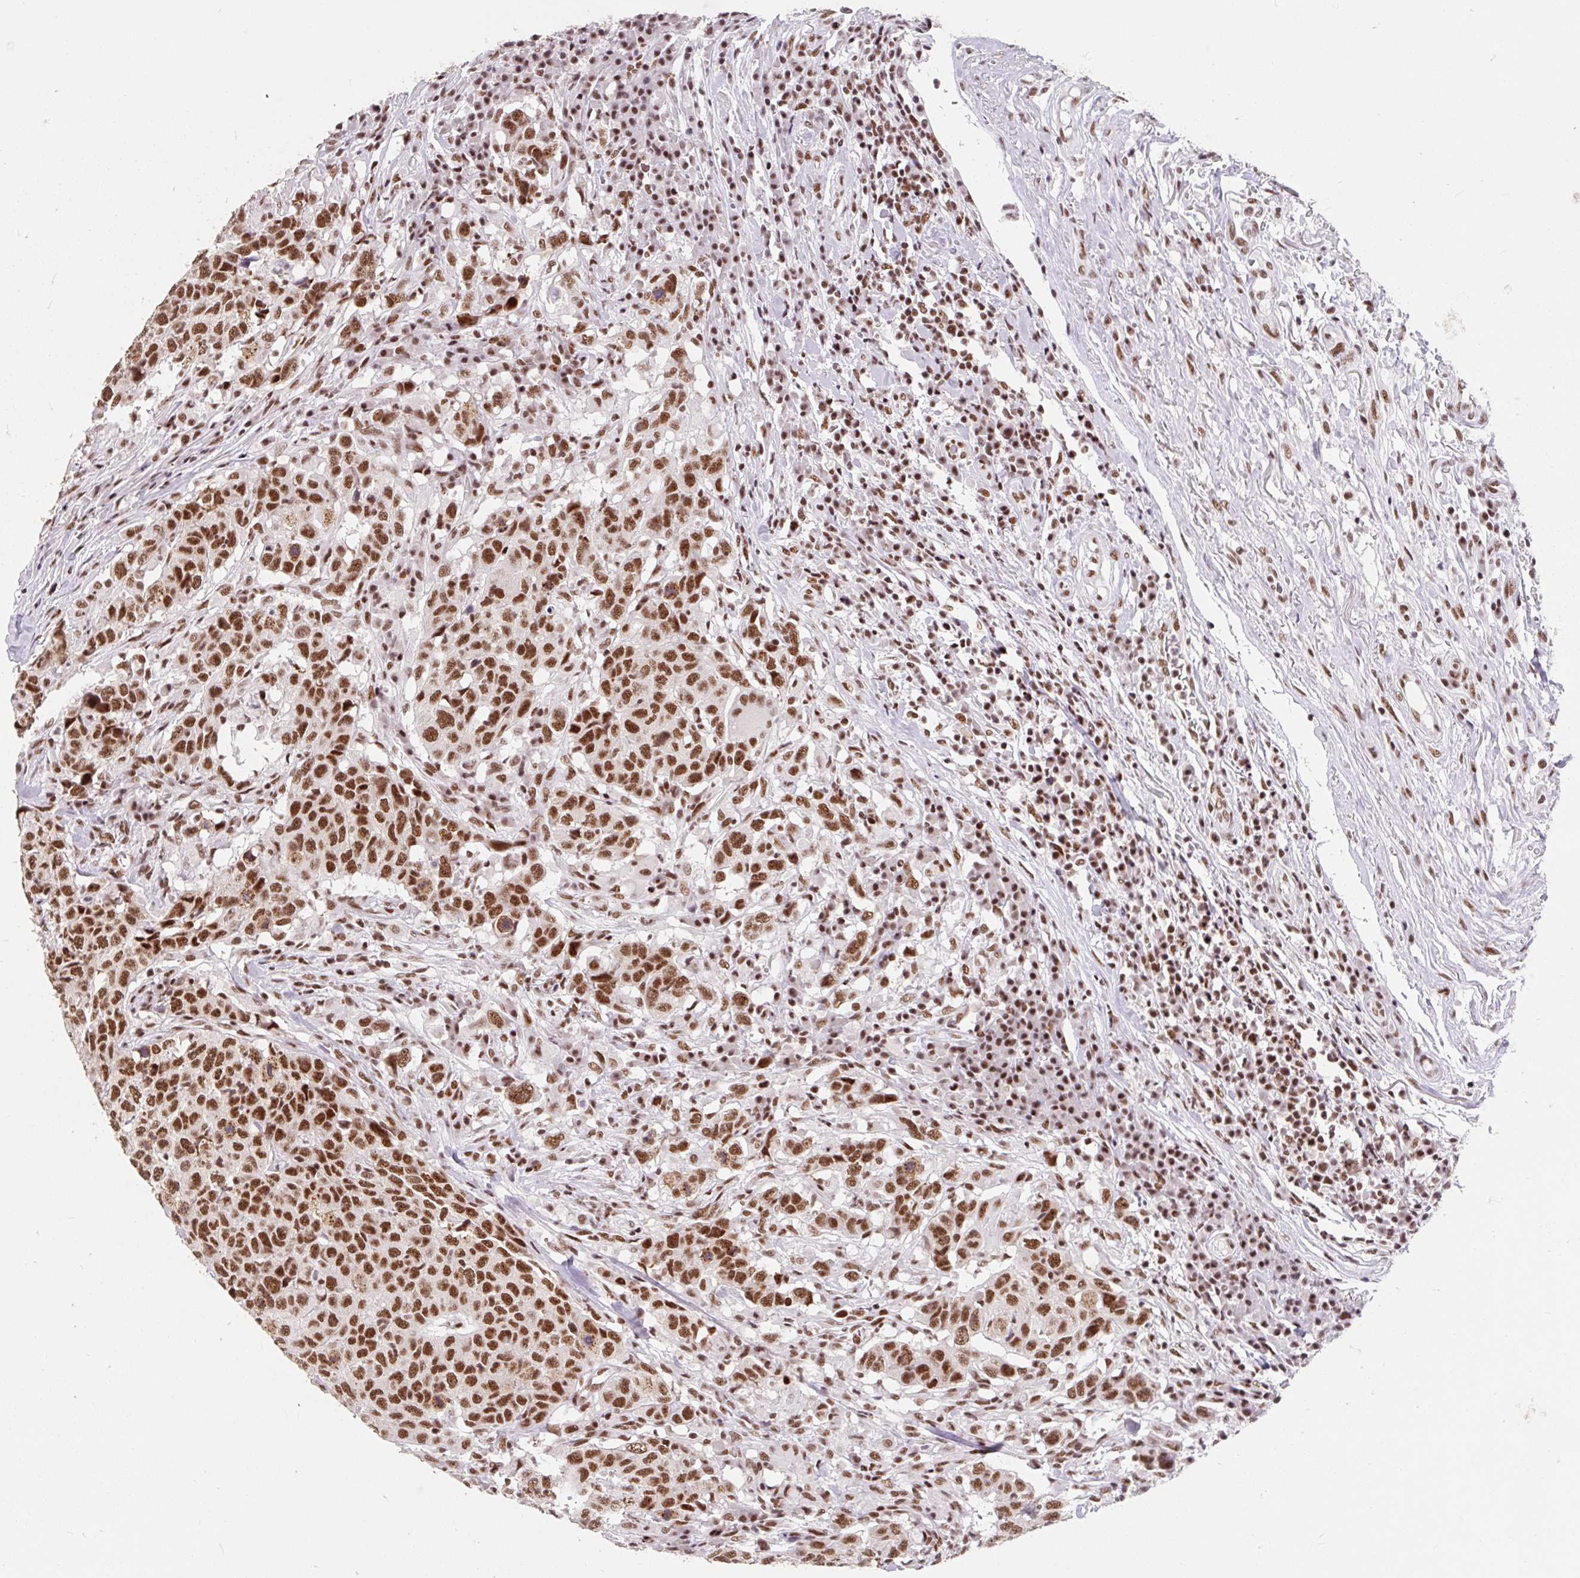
{"staining": {"intensity": "strong", "quantity": ">75%", "location": "nuclear"}, "tissue": "head and neck cancer", "cell_type": "Tumor cells", "image_type": "cancer", "snomed": [{"axis": "morphology", "description": "Normal tissue, NOS"}, {"axis": "morphology", "description": "Squamous cell carcinoma, NOS"}, {"axis": "topography", "description": "Skeletal muscle"}, {"axis": "topography", "description": "Vascular tissue"}, {"axis": "topography", "description": "Peripheral nerve tissue"}, {"axis": "topography", "description": "Head-Neck"}], "caption": "Brown immunohistochemical staining in human head and neck squamous cell carcinoma displays strong nuclear expression in about >75% of tumor cells. The staining was performed using DAB, with brown indicating positive protein expression. Nuclei are stained blue with hematoxylin.", "gene": "SRSF10", "patient": {"sex": "male", "age": 66}}